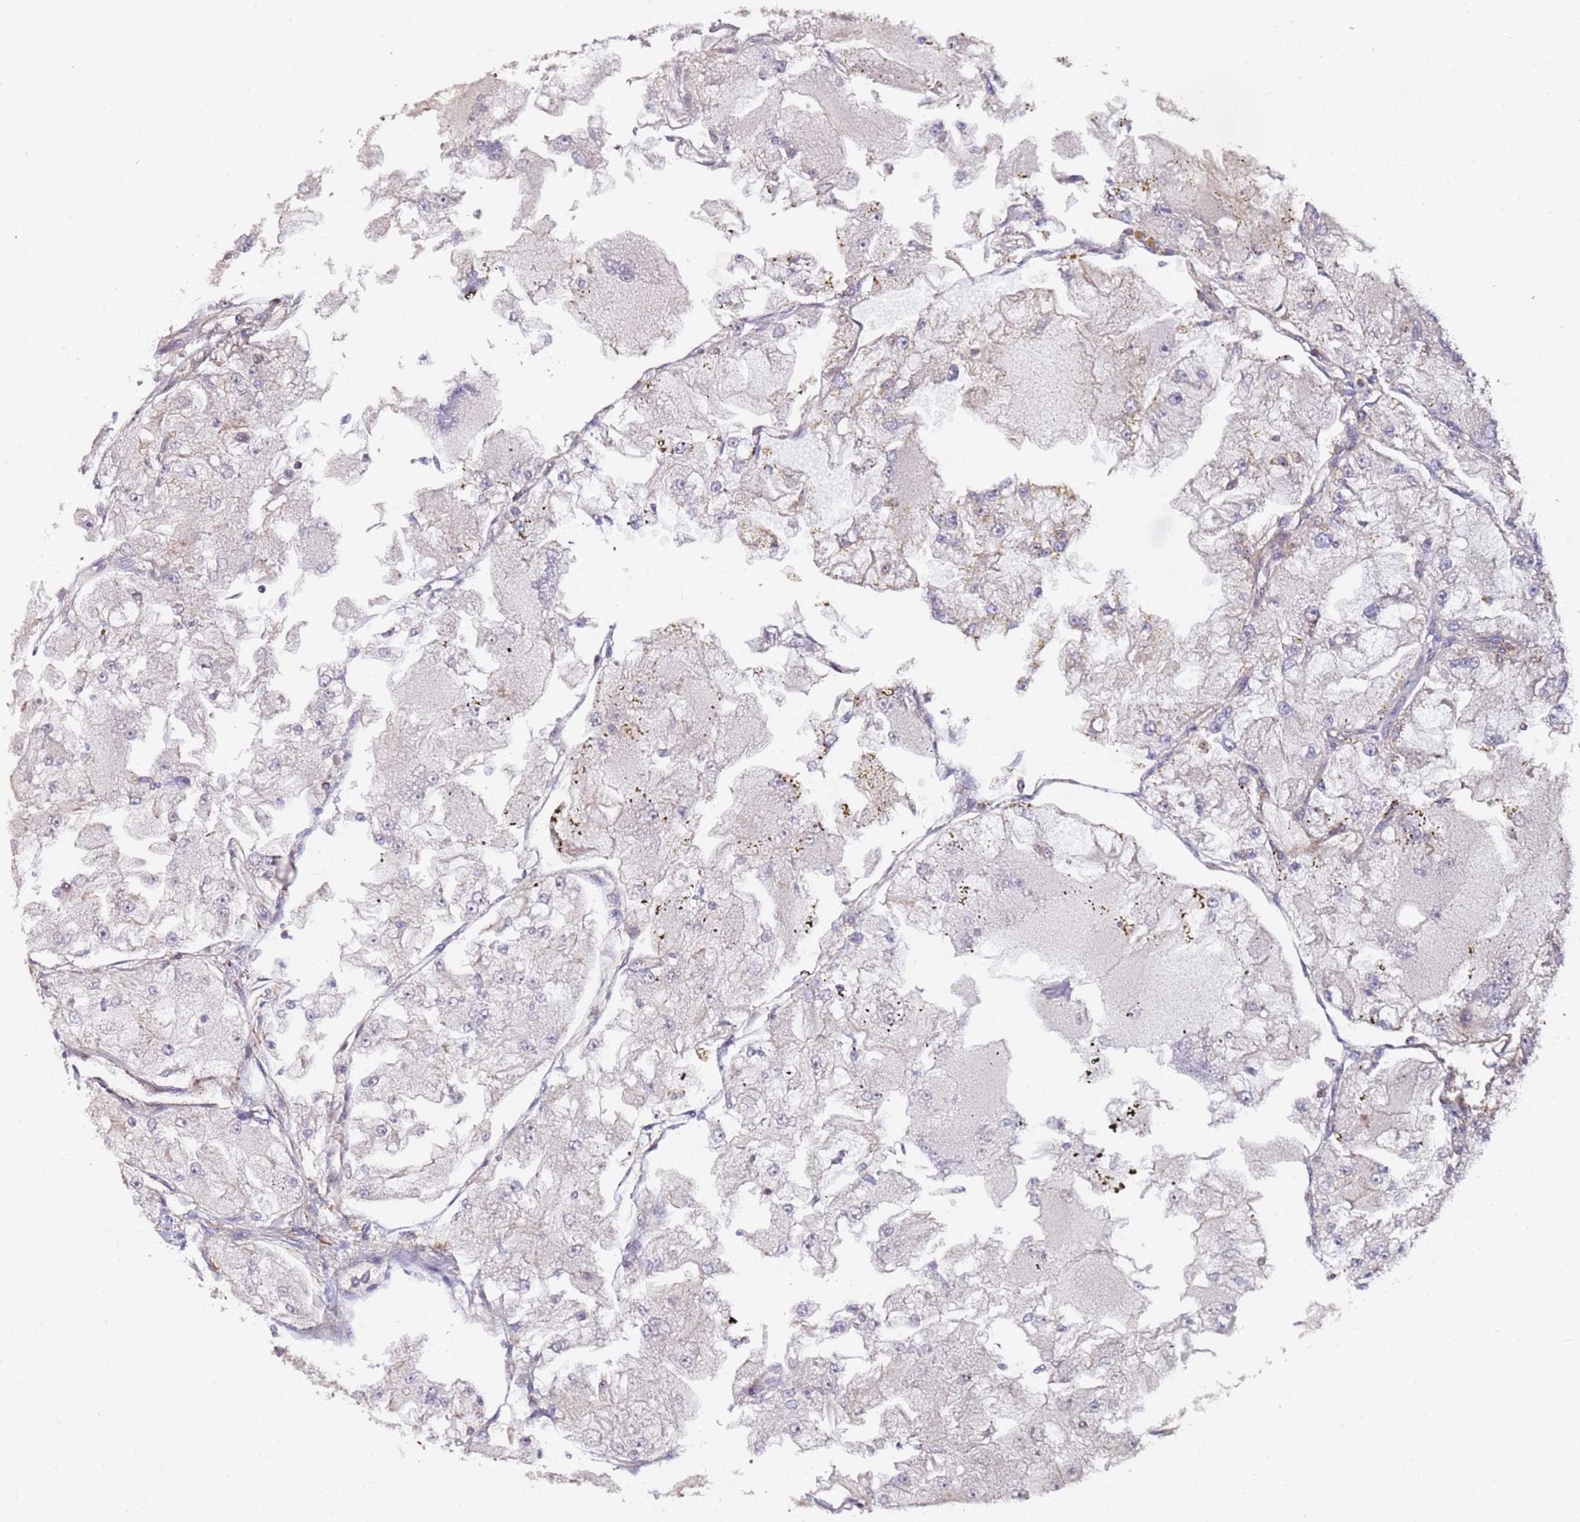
{"staining": {"intensity": "negative", "quantity": "none", "location": "none"}, "tissue": "renal cancer", "cell_type": "Tumor cells", "image_type": "cancer", "snomed": [{"axis": "morphology", "description": "Adenocarcinoma, NOS"}, {"axis": "topography", "description": "Kidney"}], "caption": "There is no significant expression in tumor cells of adenocarcinoma (renal).", "gene": "CYP2U1", "patient": {"sex": "female", "age": 72}}